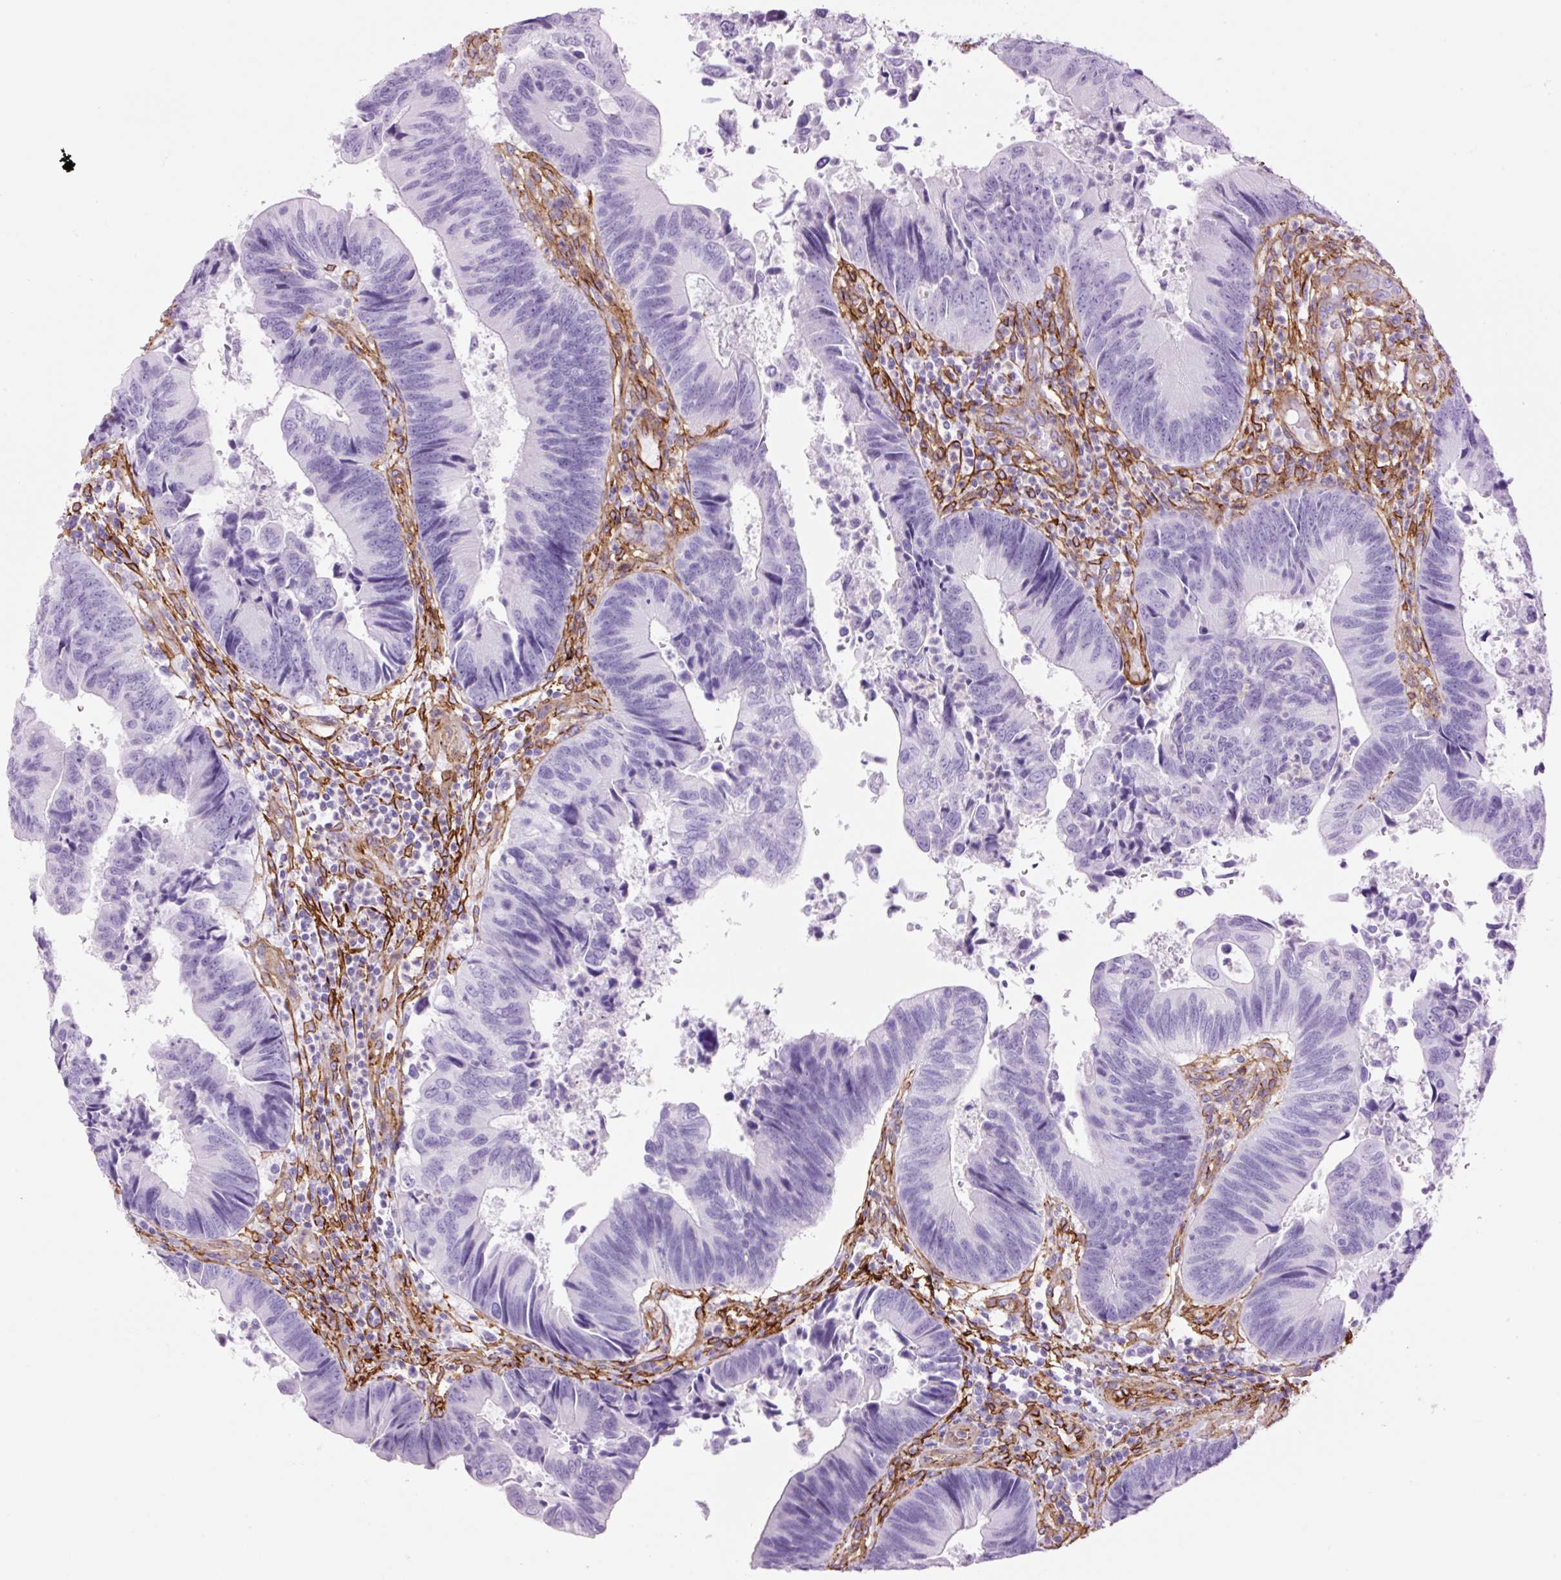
{"staining": {"intensity": "negative", "quantity": "none", "location": "none"}, "tissue": "colorectal cancer", "cell_type": "Tumor cells", "image_type": "cancer", "snomed": [{"axis": "morphology", "description": "Adenocarcinoma, NOS"}, {"axis": "topography", "description": "Colon"}], "caption": "The micrograph shows no significant expression in tumor cells of colorectal cancer (adenocarcinoma).", "gene": "CAV1", "patient": {"sex": "female", "age": 67}}